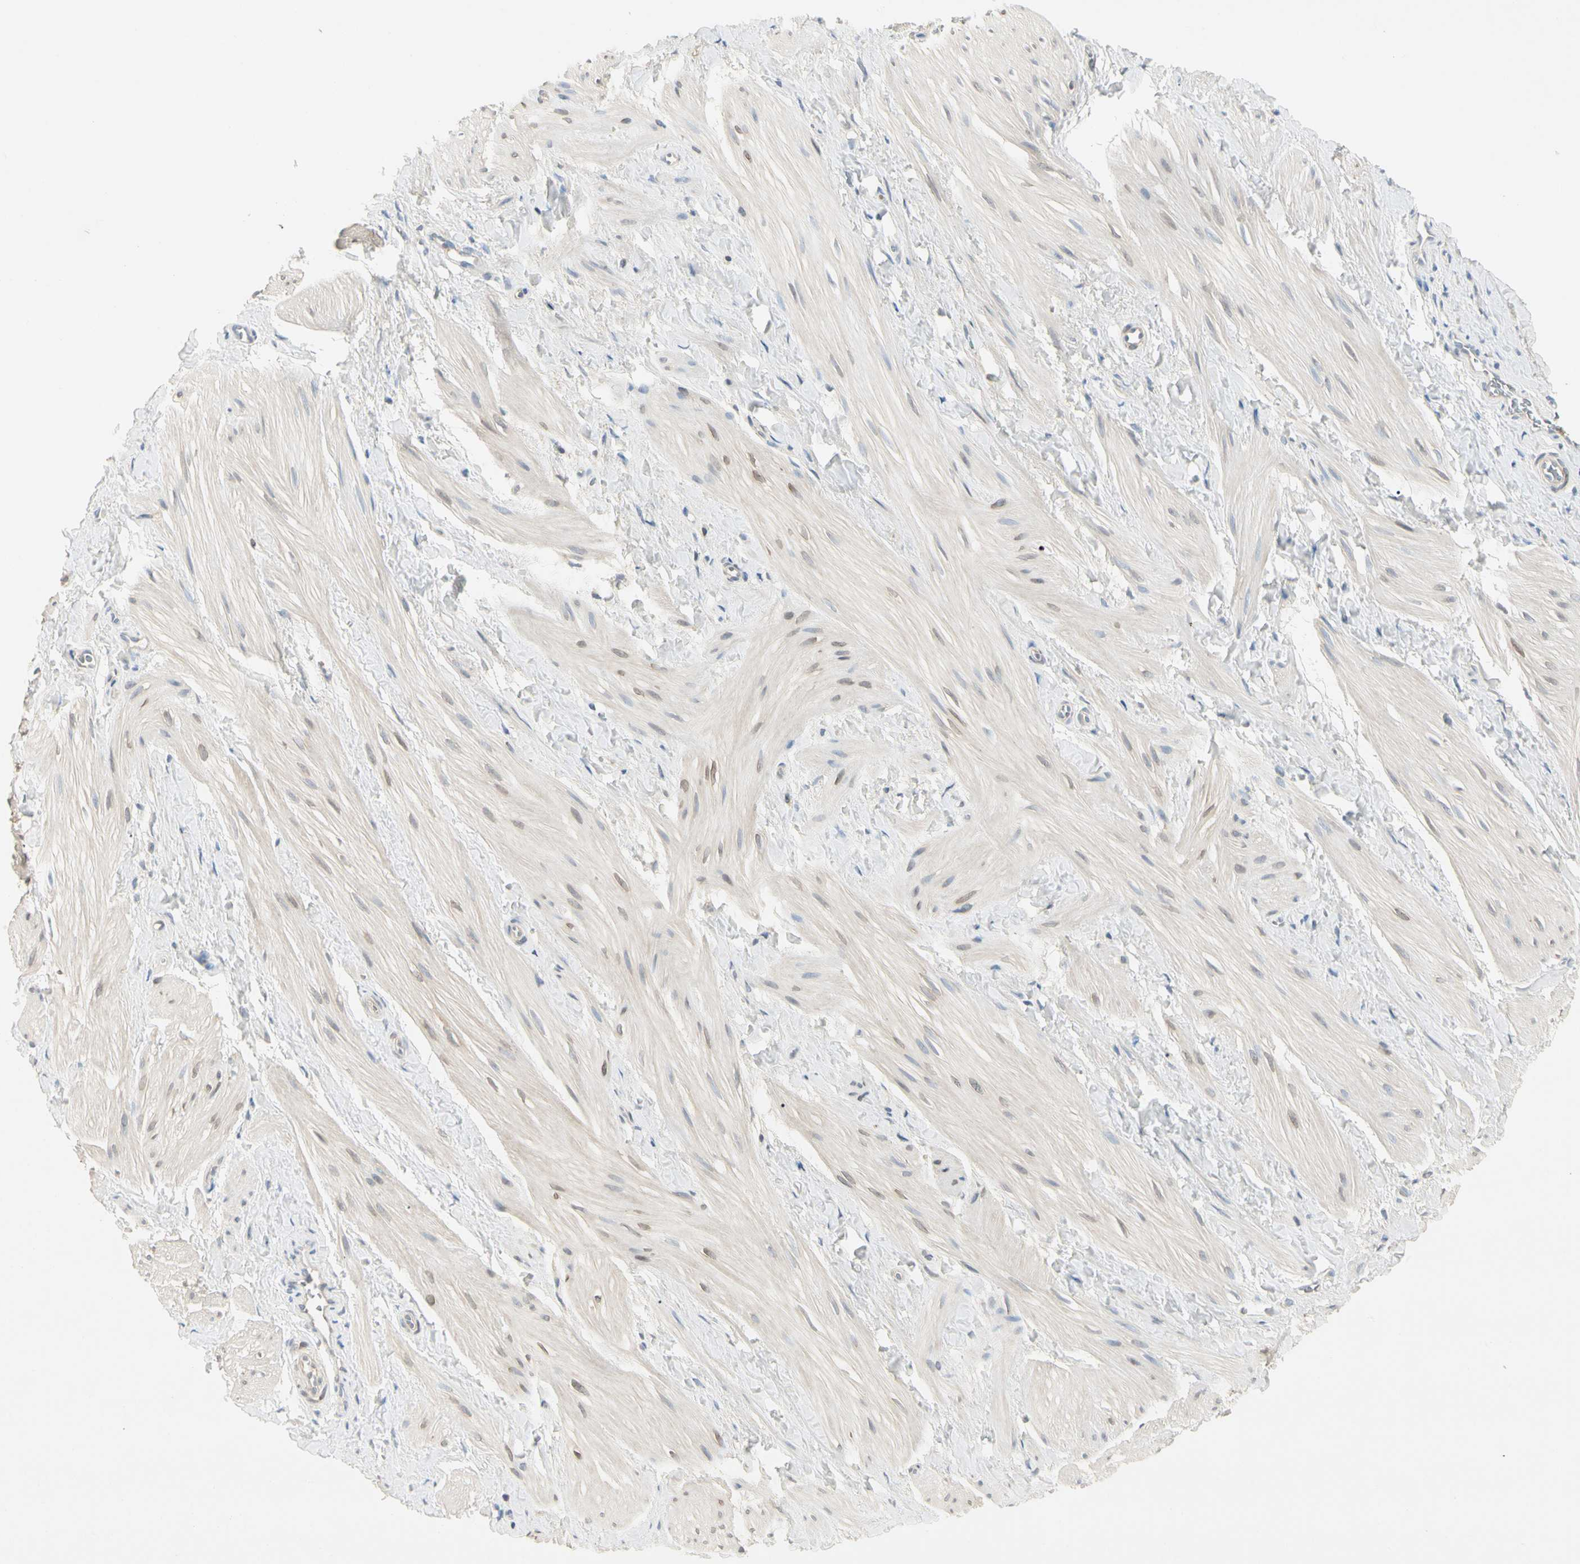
{"staining": {"intensity": "weak", "quantity": "<25%", "location": "cytoplasmic/membranous,nuclear"}, "tissue": "smooth muscle", "cell_type": "Smooth muscle cells", "image_type": "normal", "snomed": [{"axis": "morphology", "description": "Normal tissue, NOS"}, {"axis": "topography", "description": "Smooth muscle"}], "caption": "Image shows no significant protein positivity in smooth muscle cells of unremarkable smooth muscle.", "gene": "PRSS21", "patient": {"sex": "male", "age": 16}}